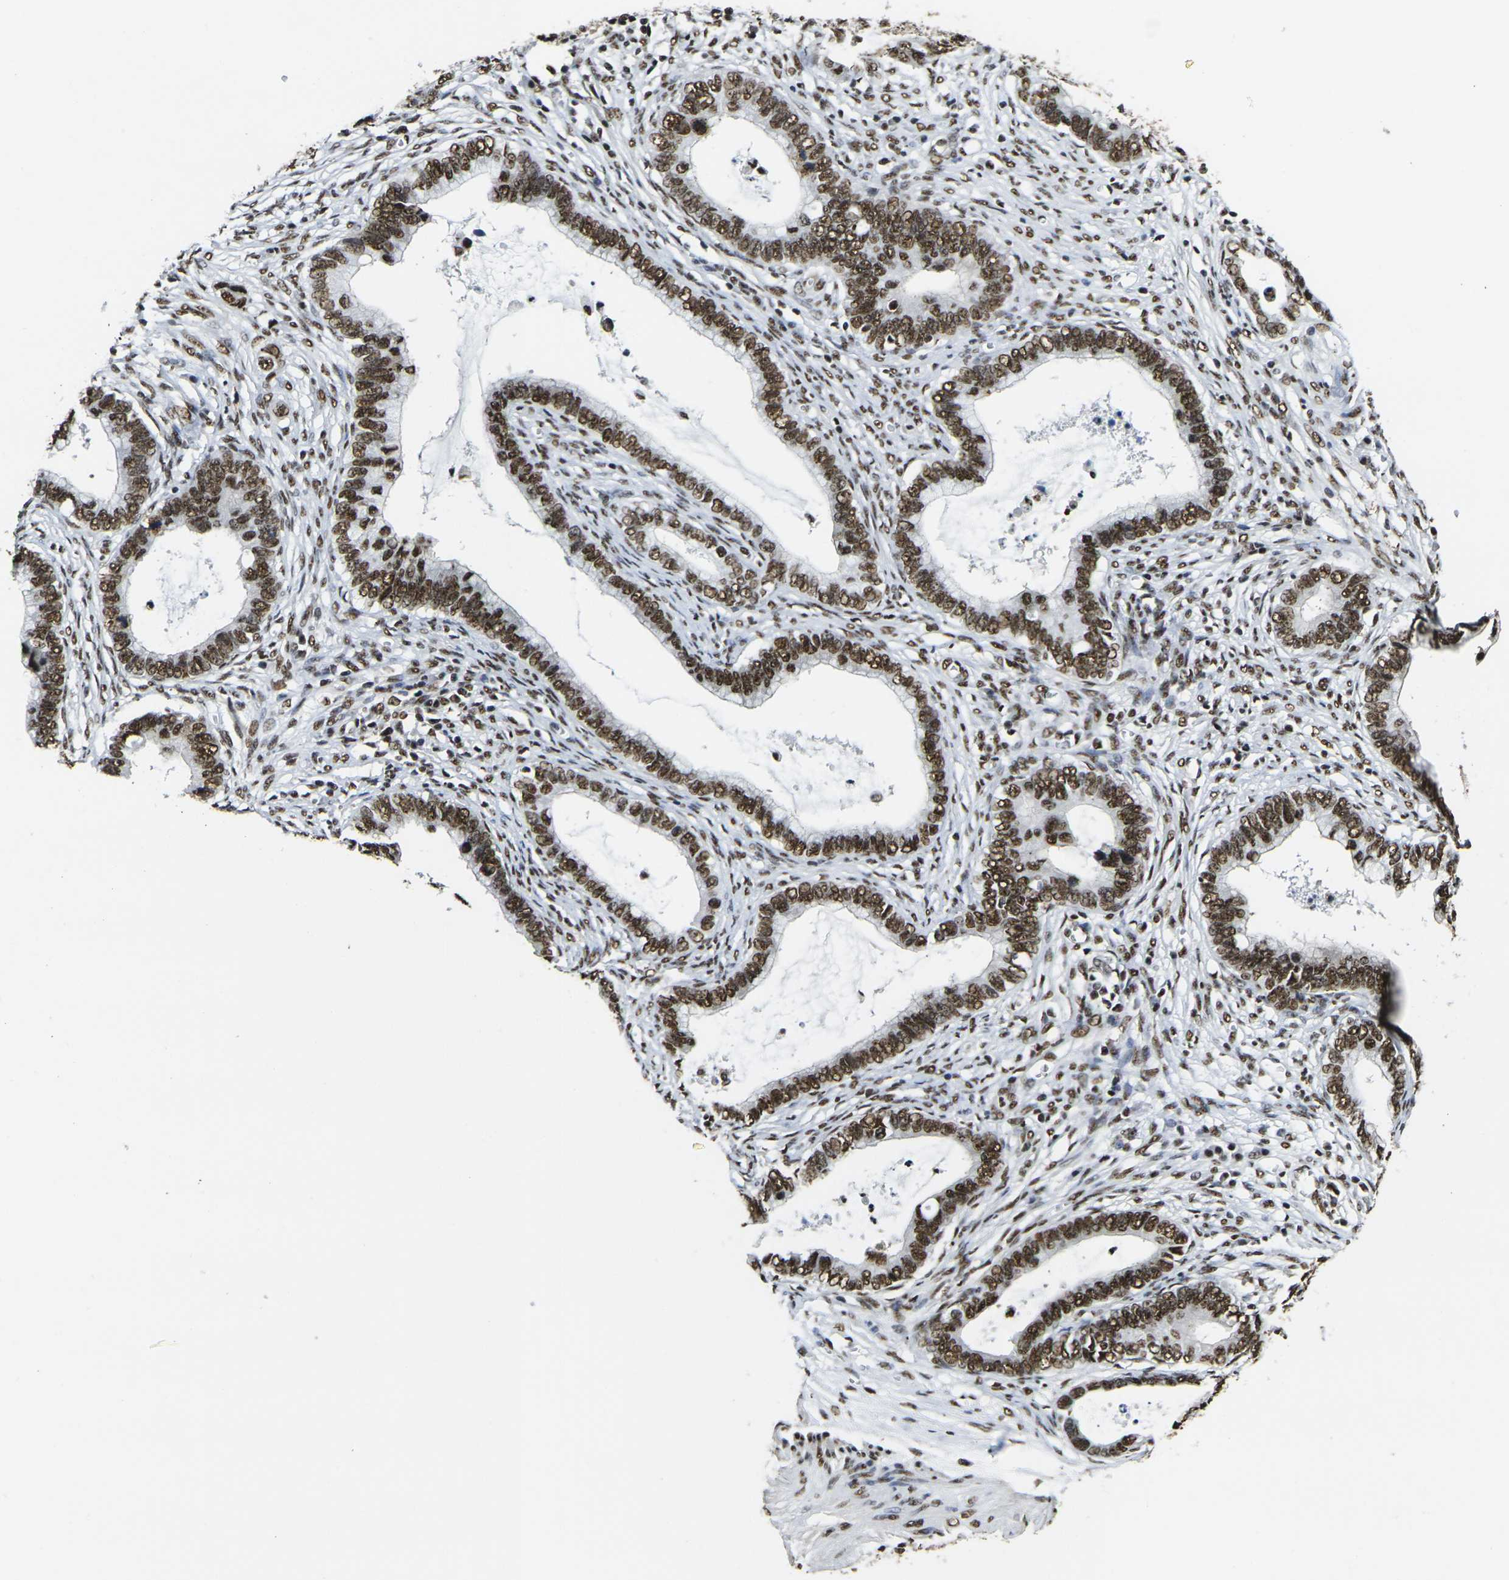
{"staining": {"intensity": "strong", "quantity": ">75%", "location": "nuclear"}, "tissue": "cervical cancer", "cell_type": "Tumor cells", "image_type": "cancer", "snomed": [{"axis": "morphology", "description": "Adenocarcinoma, NOS"}, {"axis": "topography", "description": "Cervix"}], "caption": "A high amount of strong nuclear staining is seen in about >75% of tumor cells in cervical cancer tissue.", "gene": "SMARCC1", "patient": {"sex": "female", "age": 44}}